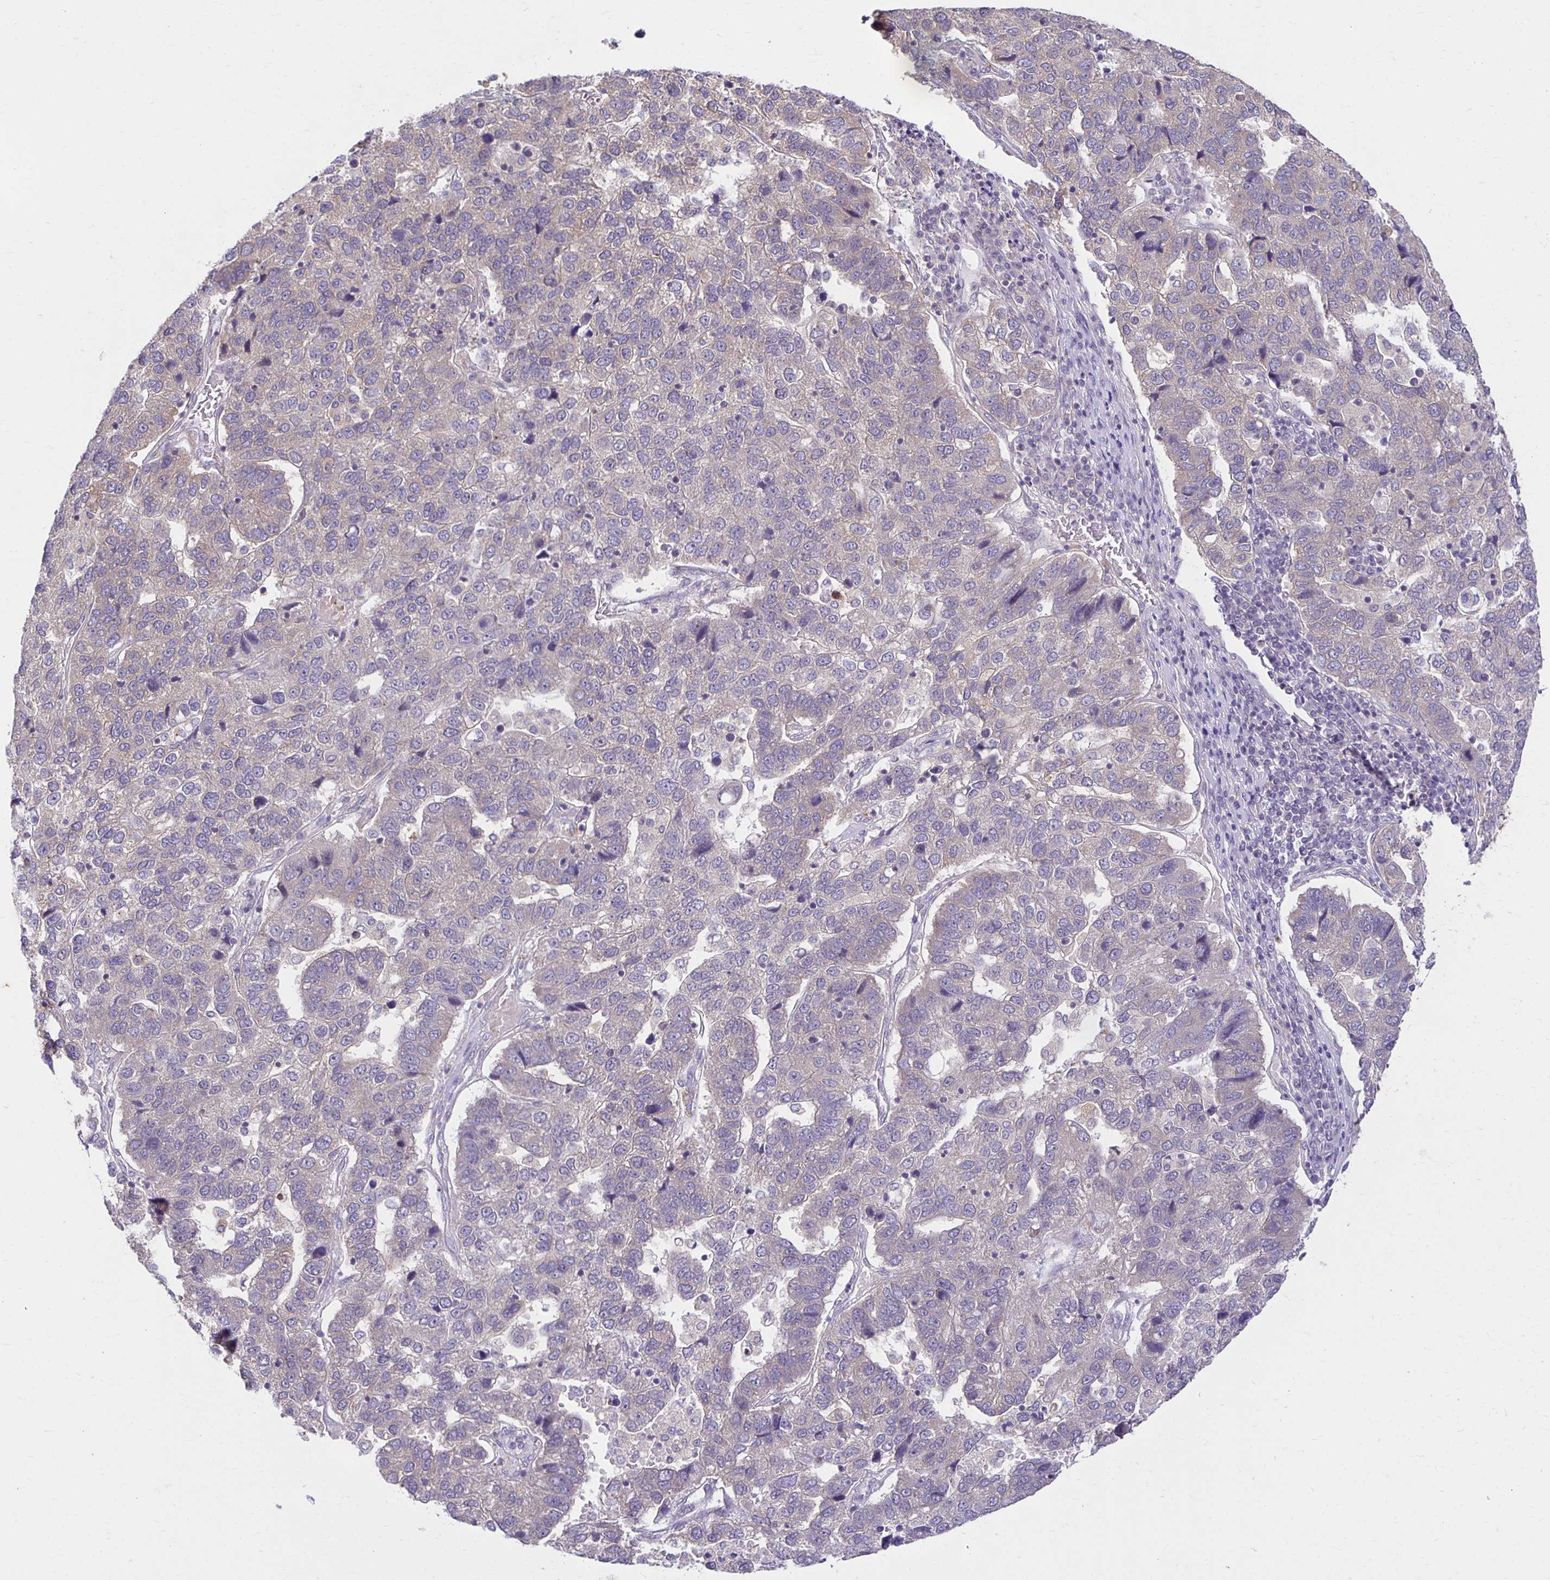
{"staining": {"intensity": "weak", "quantity": "<25%", "location": "cytoplasmic/membranous"}, "tissue": "pancreatic cancer", "cell_type": "Tumor cells", "image_type": "cancer", "snomed": [{"axis": "morphology", "description": "Adenocarcinoma, NOS"}, {"axis": "topography", "description": "Pancreas"}], "caption": "Immunohistochemistry micrograph of neoplastic tissue: adenocarcinoma (pancreatic) stained with DAB reveals no significant protein positivity in tumor cells. Brightfield microscopy of immunohistochemistry stained with DAB (3,3'-diaminobenzidine) (brown) and hematoxylin (blue), captured at high magnification.", "gene": "MIEN1", "patient": {"sex": "female", "age": 61}}